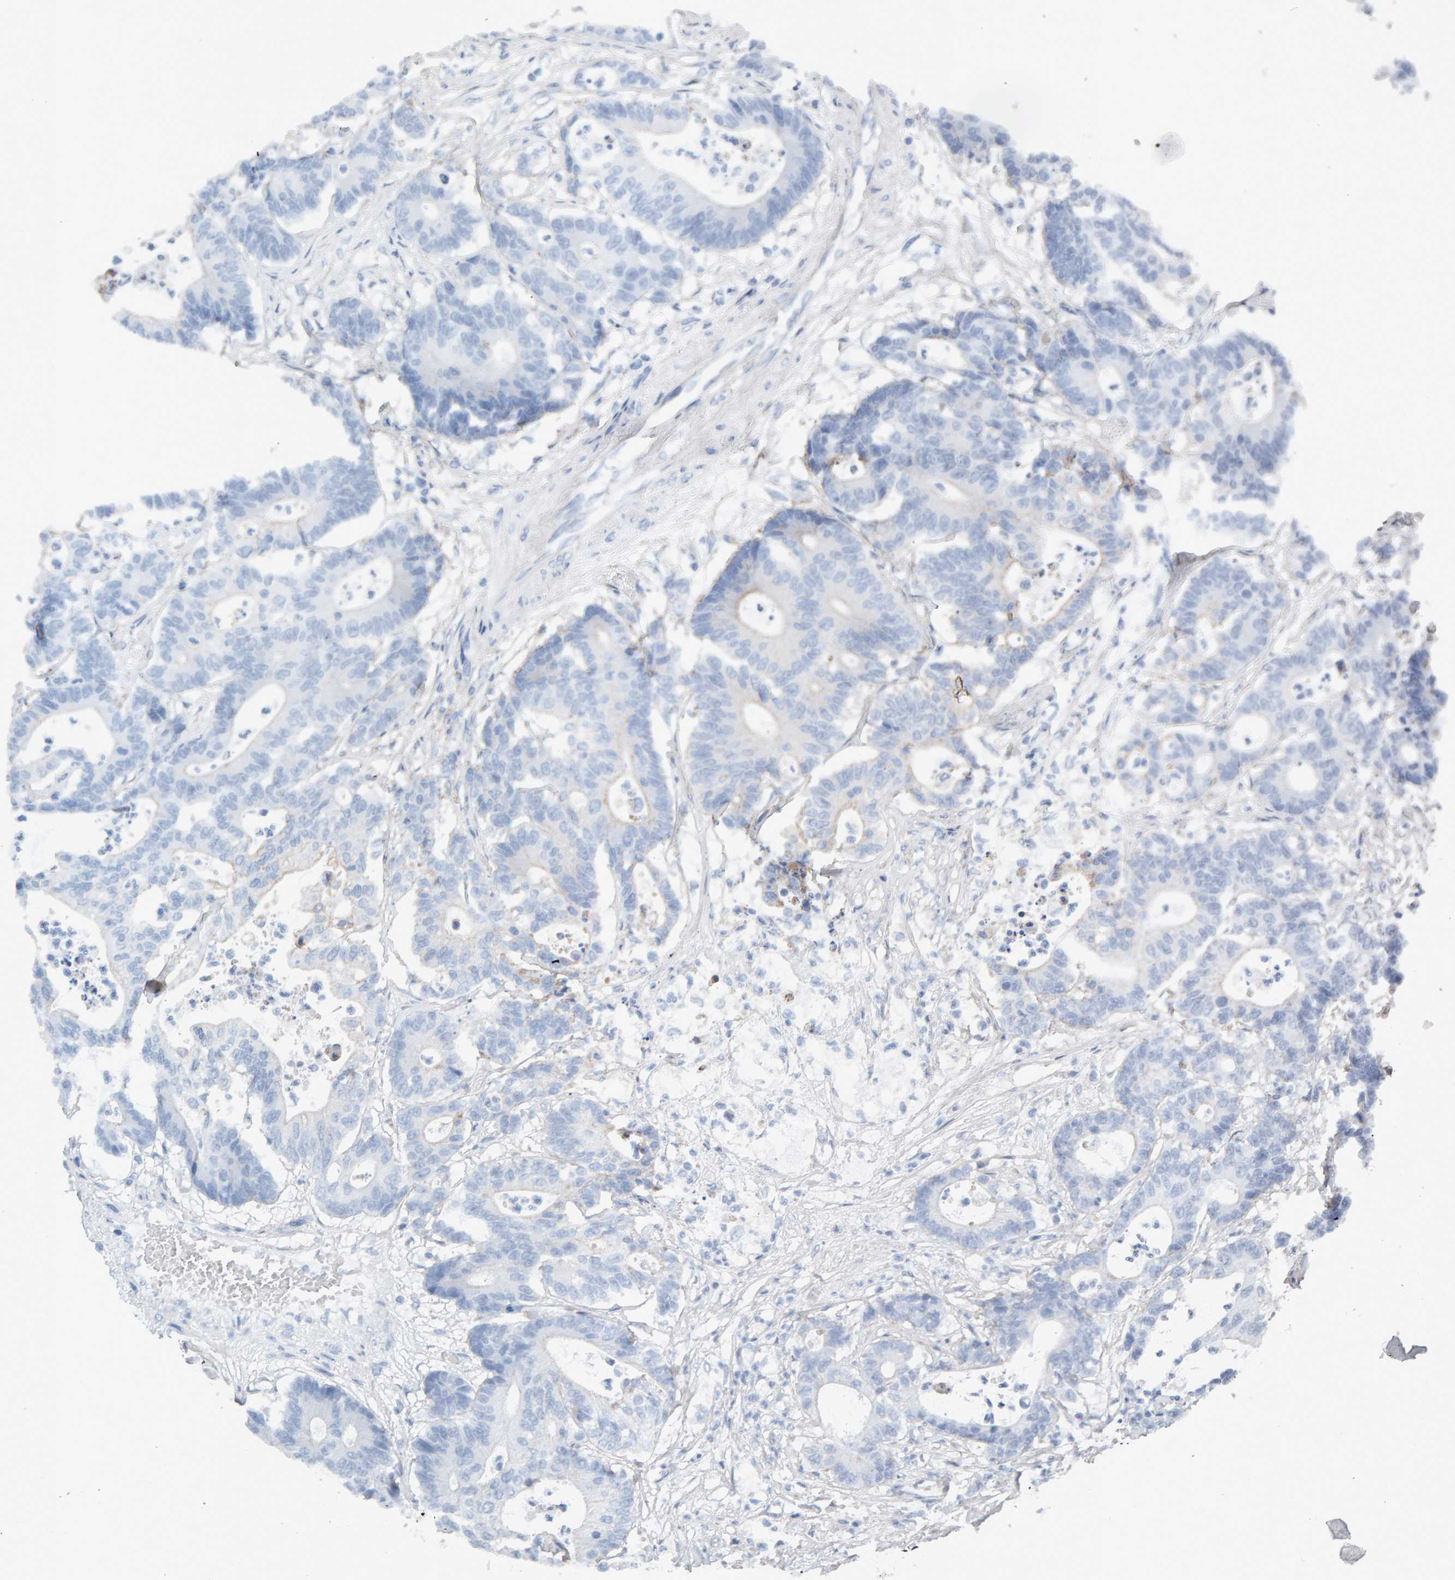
{"staining": {"intensity": "negative", "quantity": "none", "location": "none"}, "tissue": "colorectal cancer", "cell_type": "Tumor cells", "image_type": "cancer", "snomed": [{"axis": "morphology", "description": "Adenocarcinoma, NOS"}, {"axis": "topography", "description": "Colon"}], "caption": "This is an immunohistochemistry (IHC) histopathology image of human colorectal cancer. There is no expression in tumor cells.", "gene": "ENGASE", "patient": {"sex": "female", "age": 84}}